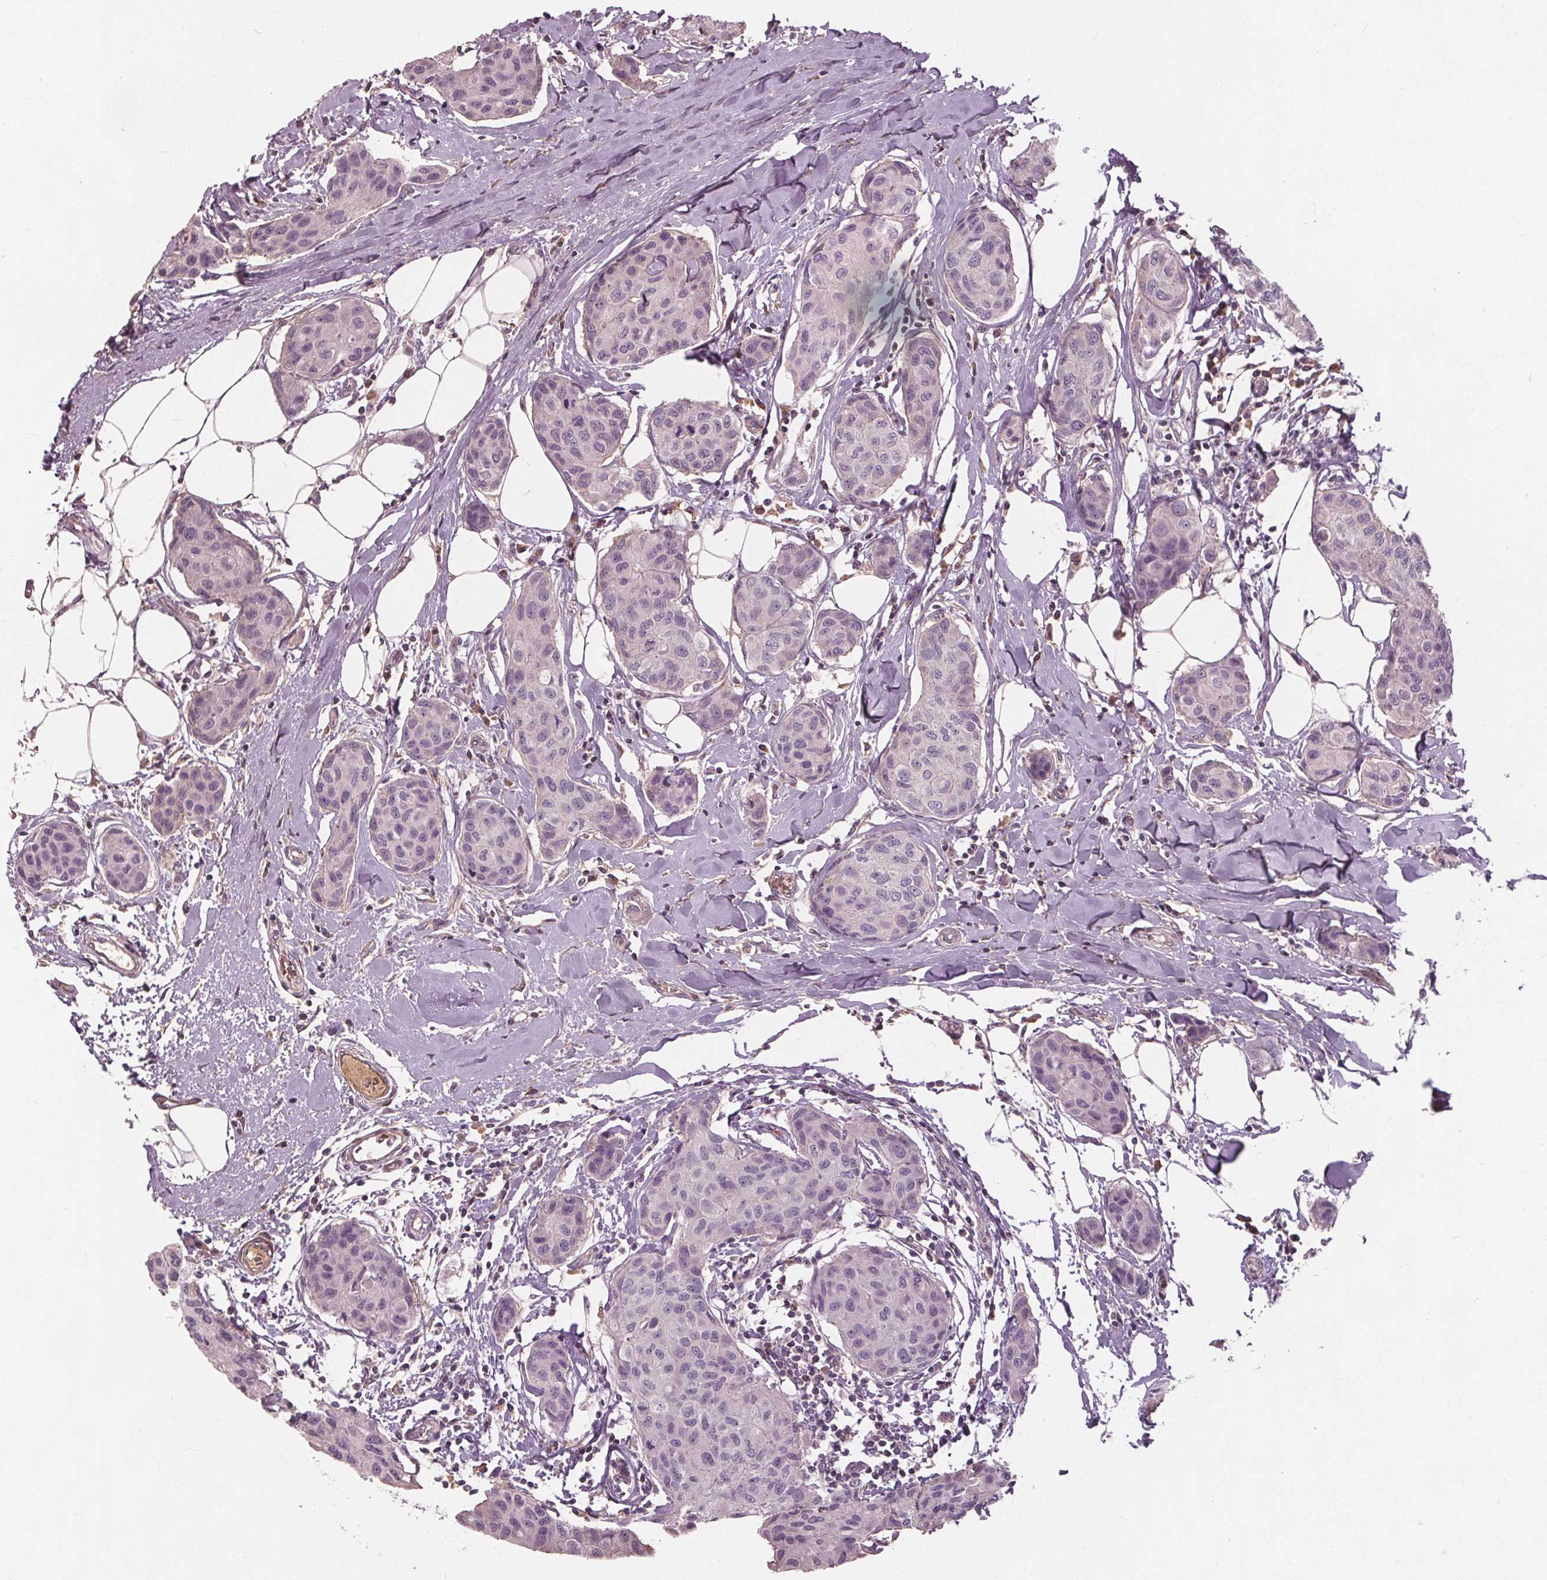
{"staining": {"intensity": "negative", "quantity": "none", "location": "none"}, "tissue": "breast cancer", "cell_type": "Tumor cells", "image_type": "cancer", "snomed": [{"axis": "morphology", "description": "Duct carcinoma"}, {"axis": "topography", "description": "Breast"}], "caption": "Immunohistochemistry of human breast cancer (invasive ductal carcinoma) exhibits no staining in tumor cells.", "gene": "PDGFD", "patient": {"sex": "female", "age": 80}}